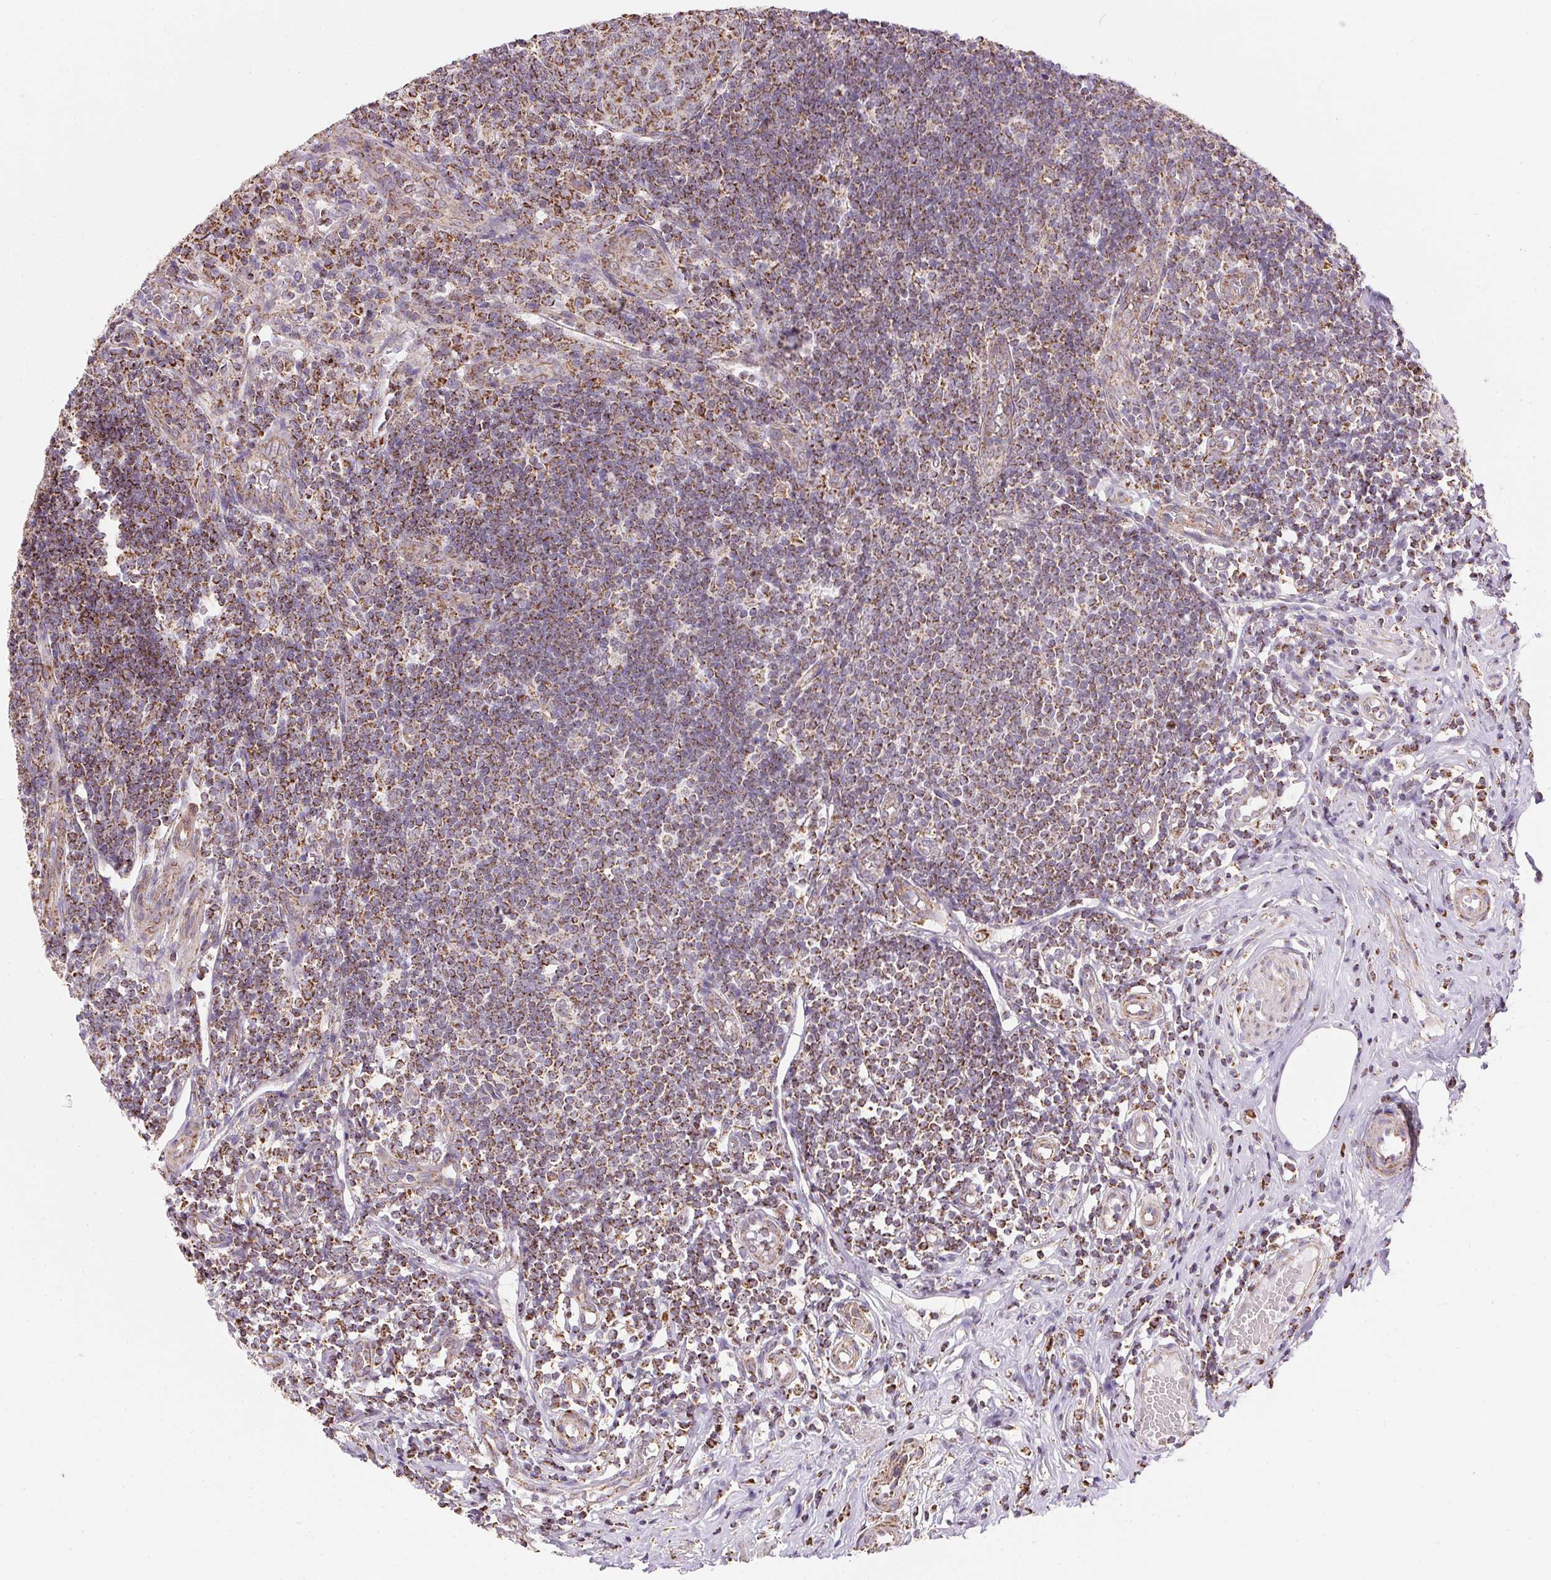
{"staining": {"intensity": "strong", "quantity": ">75%", "location": "cytoplasmic/membranous"}, "tissue": "appendix", "cell_type": "Glandular cells", "image_type": "normal", "snomed": [{"axis": "morphology", "description": "Normal tissue, NOS"}, {"axis": "topography", "description": "Appendix"}], "caption": "The histopathology image shows immunohistochemical staining of unremarkable appendix. There is strong cytoplasmic/membranous expression is appreciated in about >75% of glandular cells.", "gene": "MAPK11", "patient": {"sex": "male", "age": 18}}